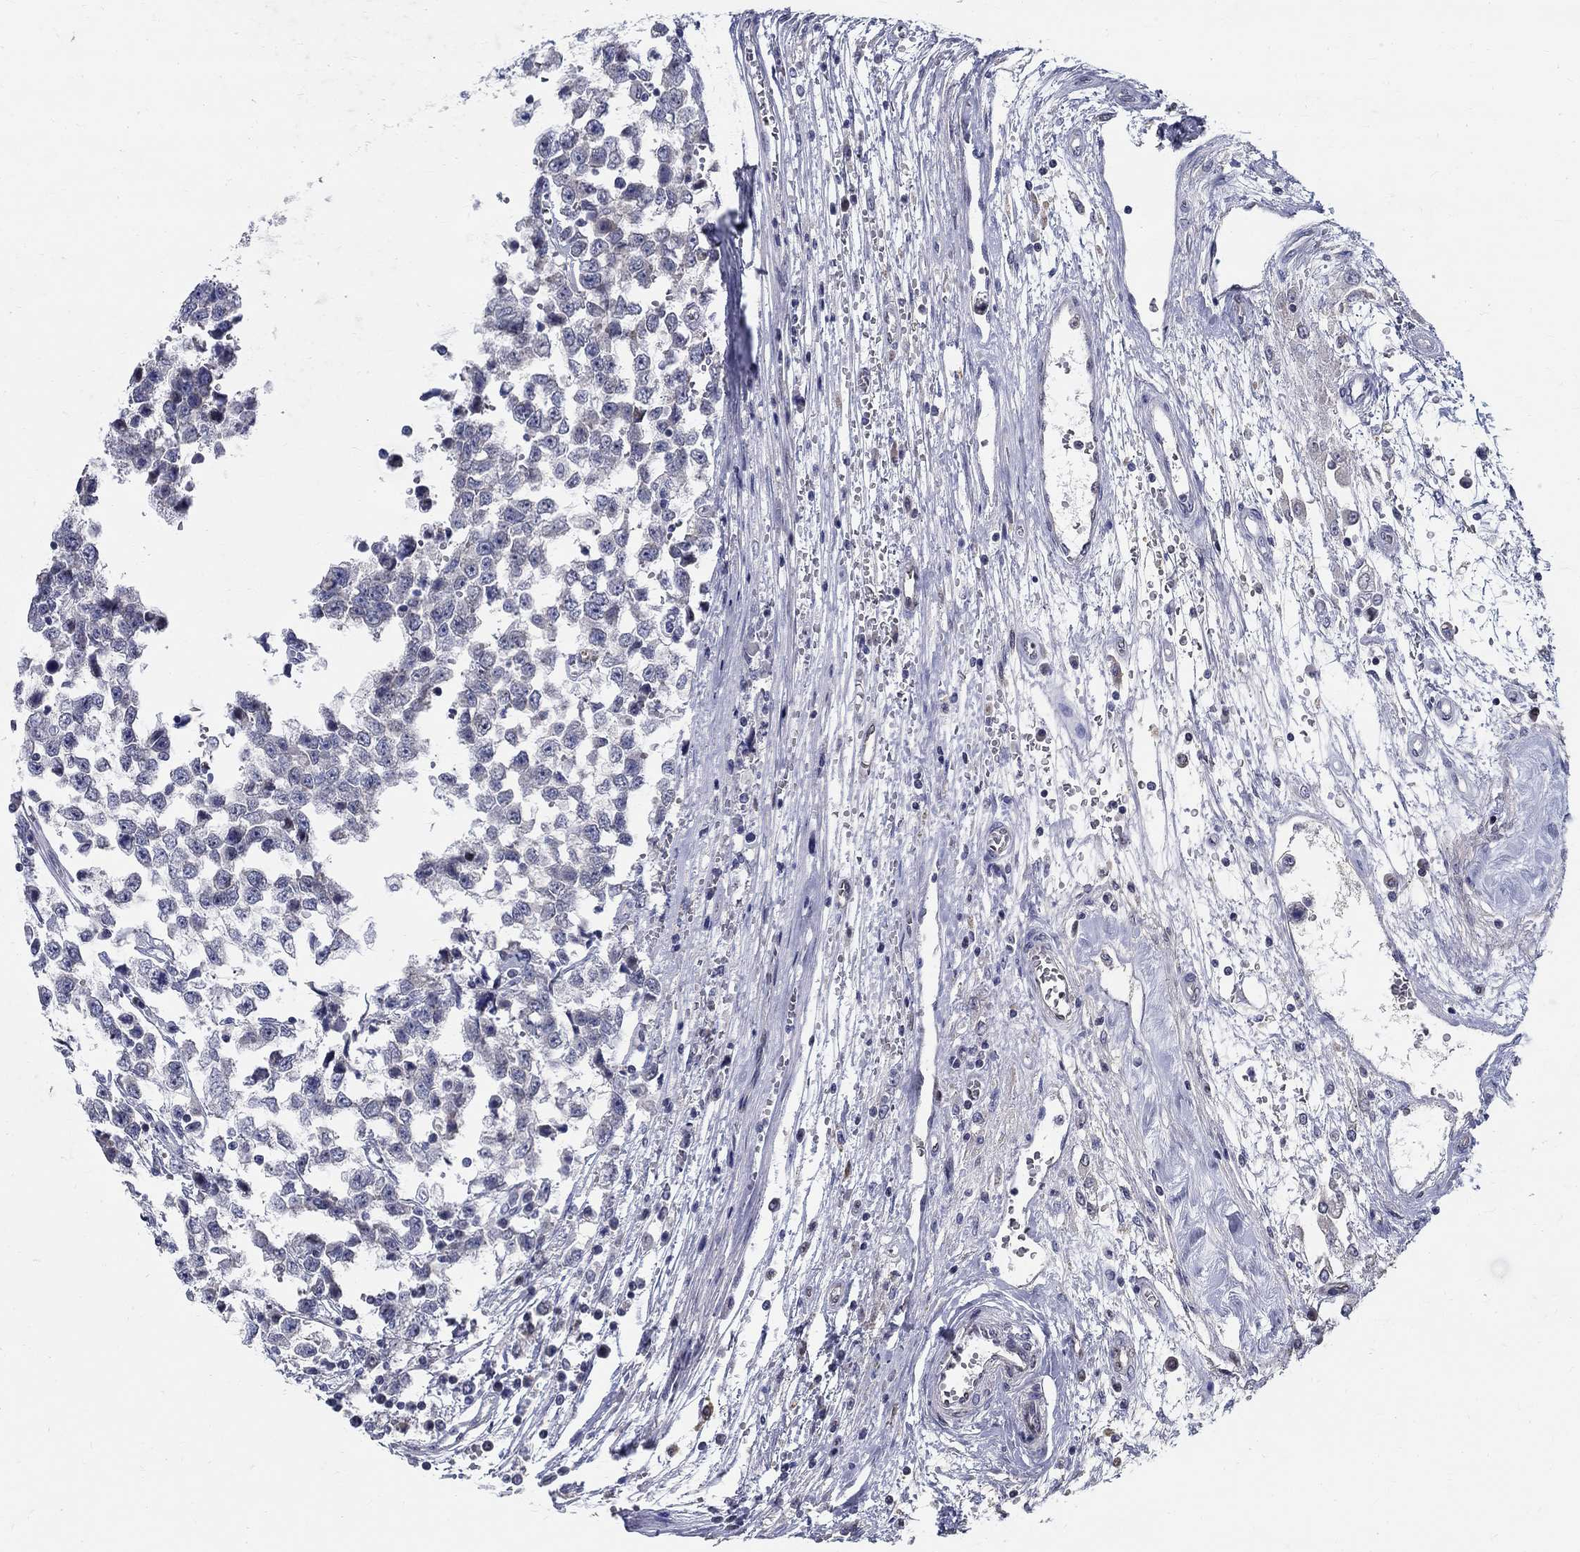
{"staining": {"intensity": "negative", "quantity": "none", "location": "none"}, "tissue": "testis cancer", "cell_type": "Tumor cells", "image_type": "cancer", "snomed": [{"axis": "morphology", "description": "Normal tissue, NOS"}, {"axis": "morphology", "description": "Seminoma, NOS"}, {"axis": "topography", "description": "Testis"}, {"axis": "topography", "description": "Epididymis"}], "caption": "The histopathology image shows no staining of tumor cells in testis seminoma.", "gene": "C16orf46", "patient": {"sex": "male", "age": 34}}